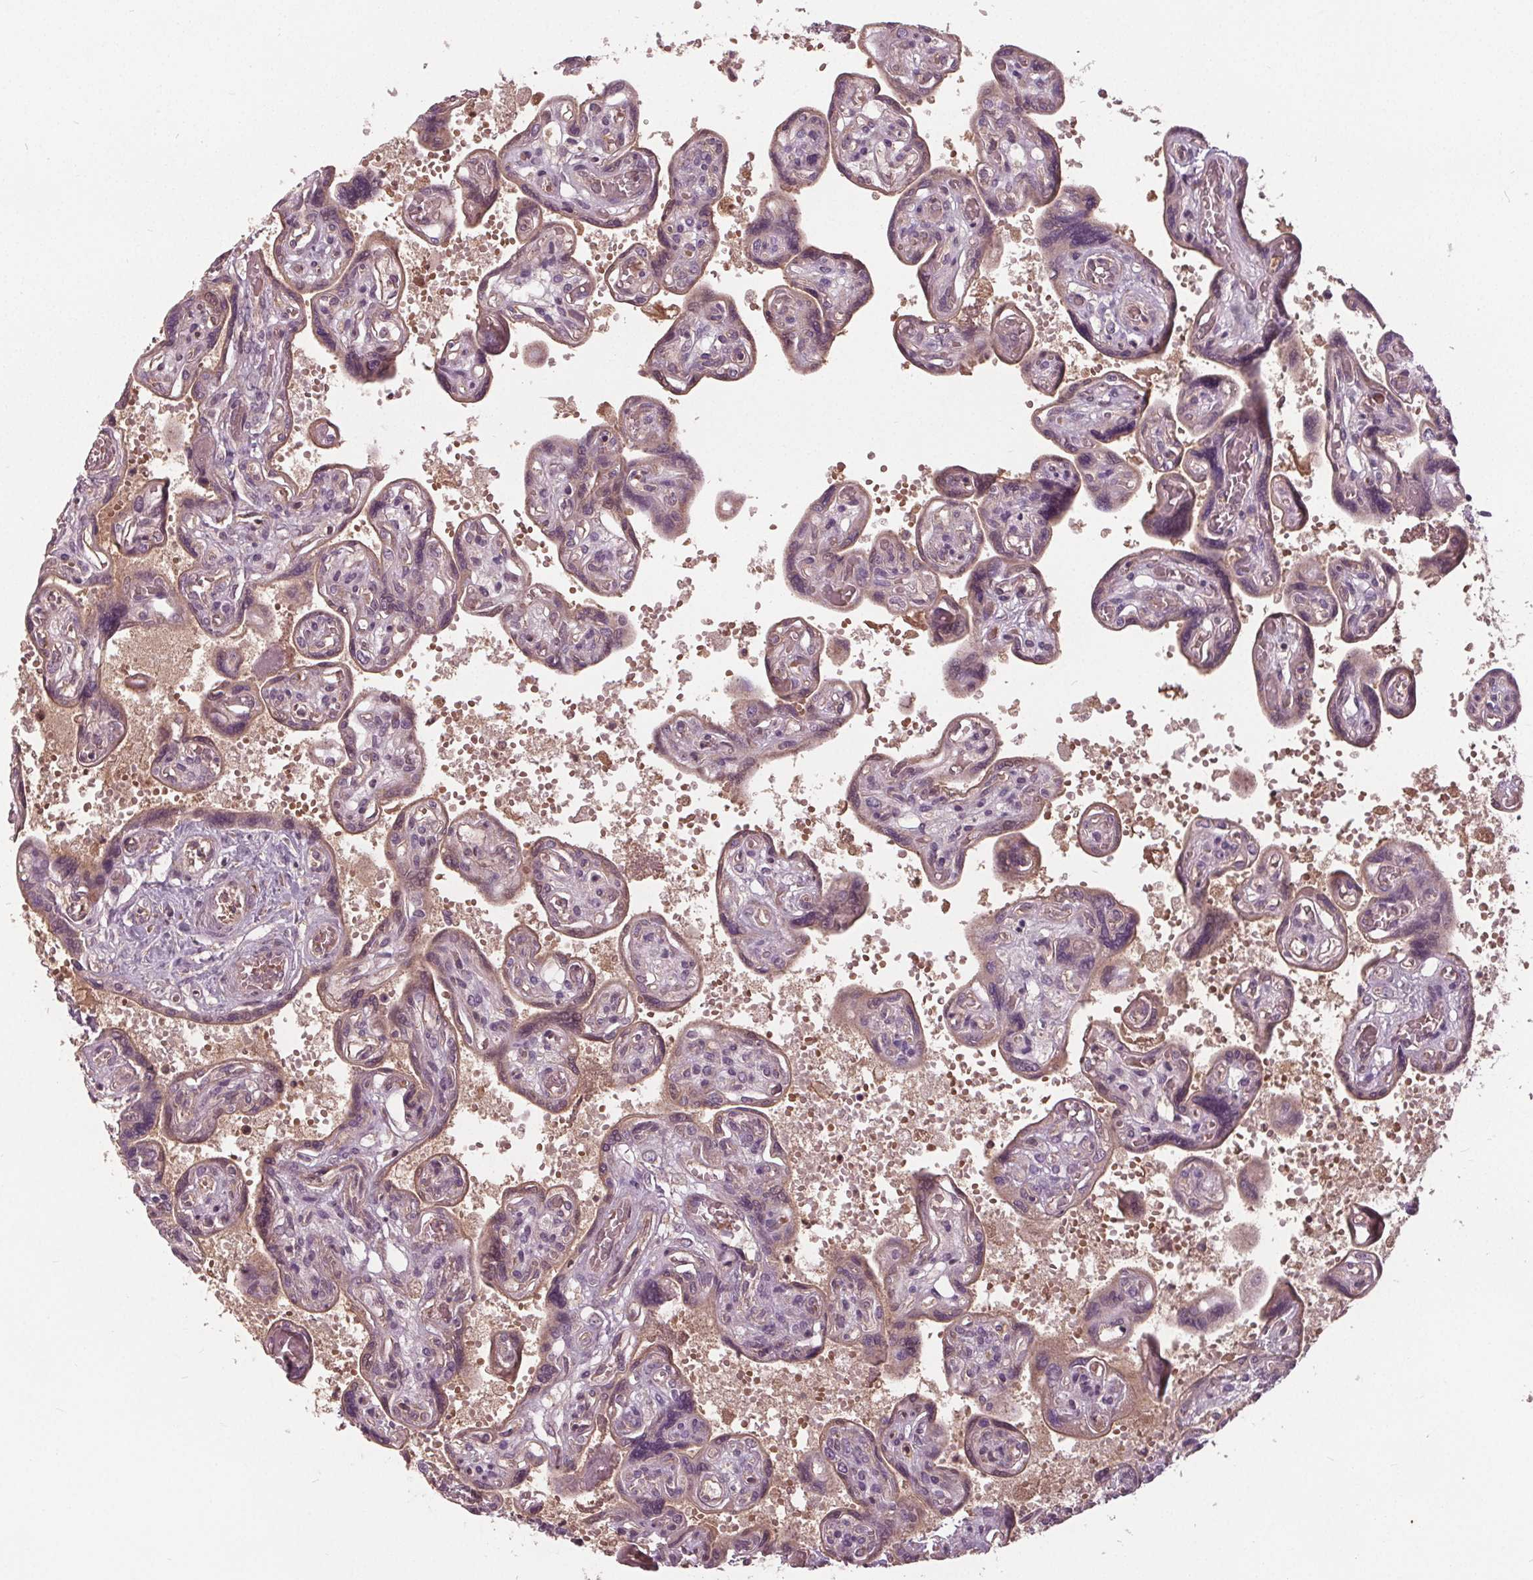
{"staining": {"intensity": "negative", "quantity": "none", "location": "none"}, "tissue": "placenta", "cell_type": "Decidual cells", "image_type": "normal", "snomed": [{"axis": "morphology", "description": "Normal tissue, NOS"}, {"axis": "topography", "description": "Placenta"}], "caption": "The immunohistochemistry histopathology image has no significant staining in decidual cells of placenta. (Immunohistochemistry (ihc), brightfield microscopy, high magnification).", "gene": "PDGFD", "patient": {"sex": "female", "age": 32}}